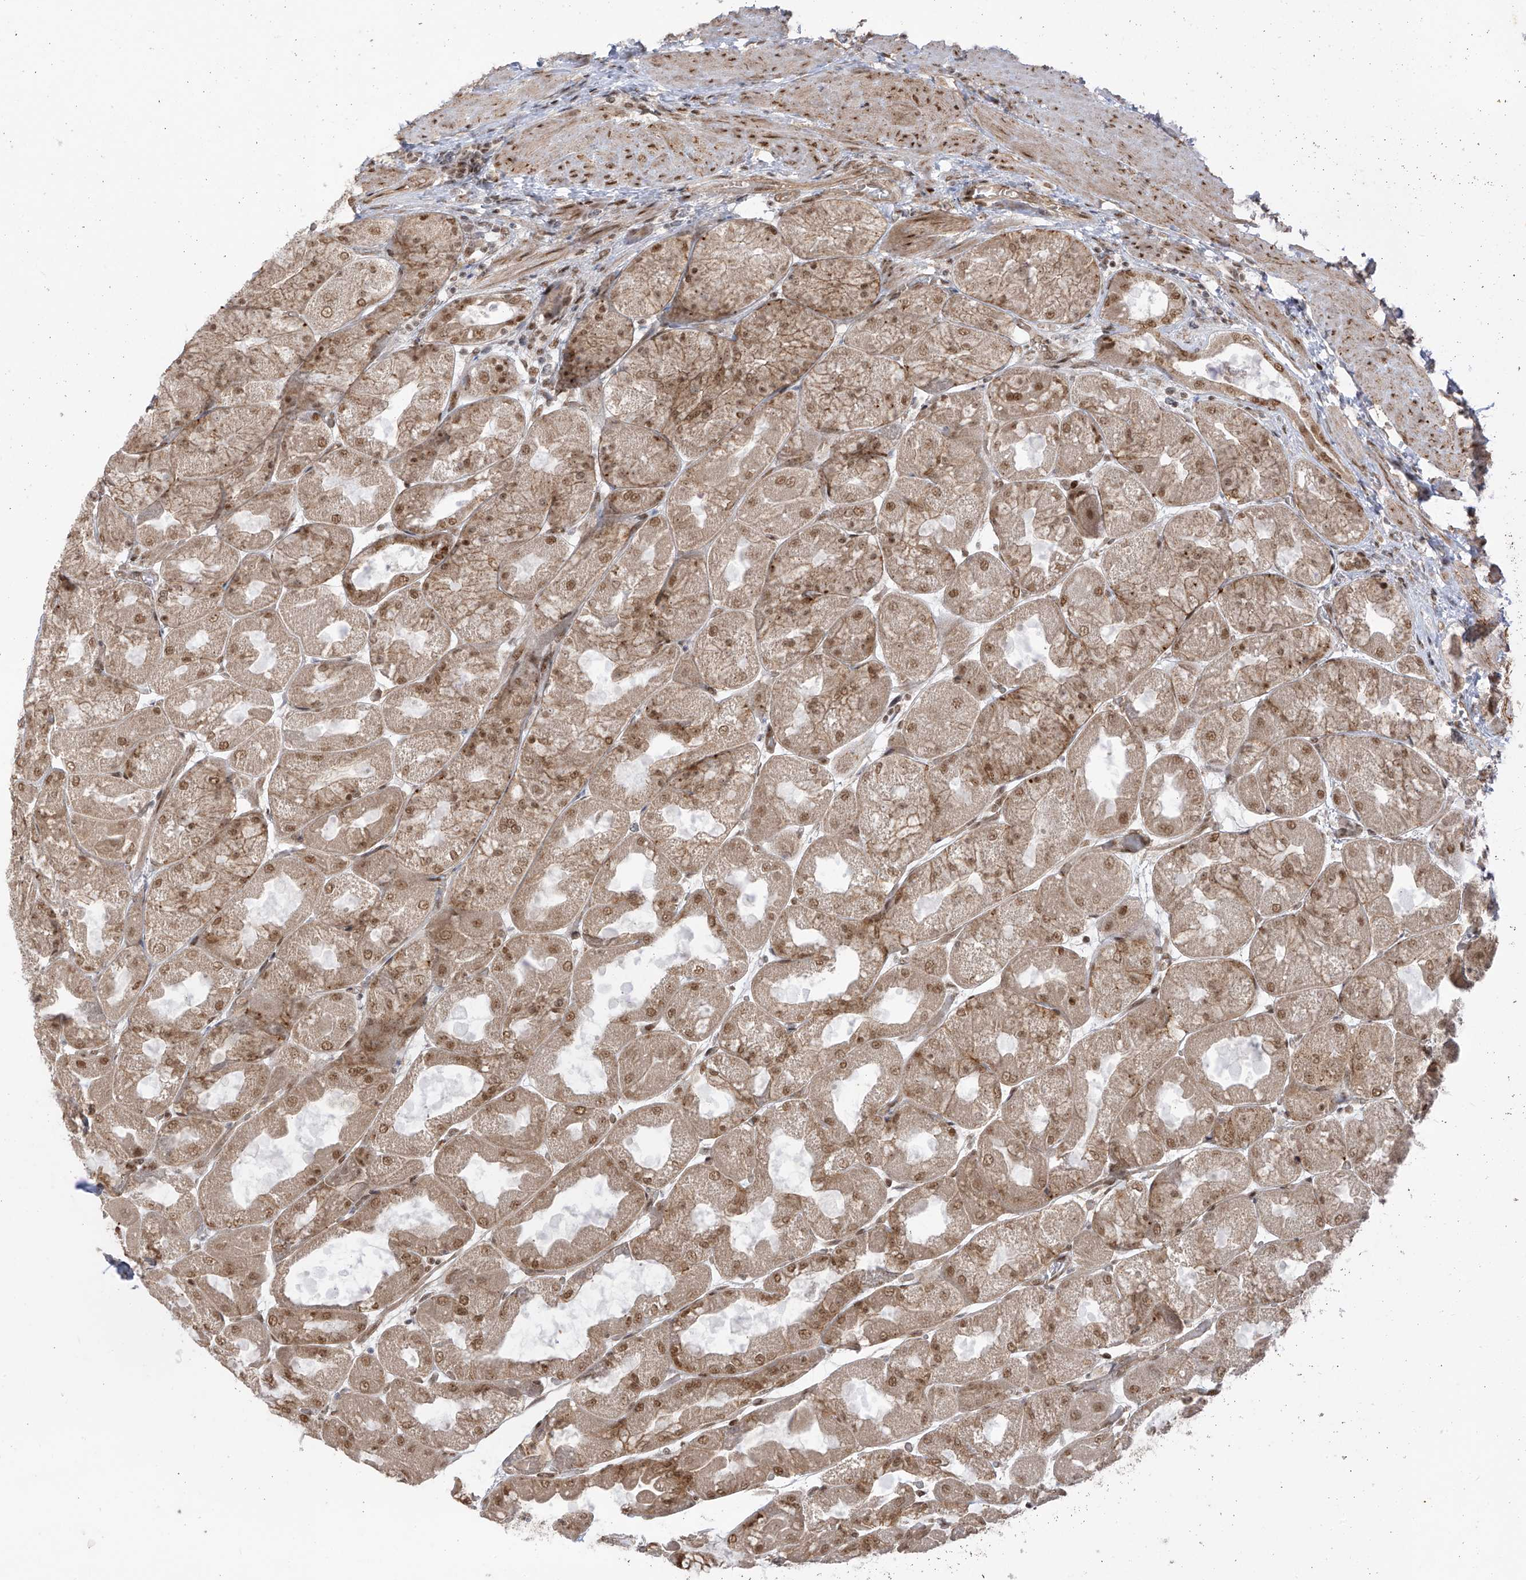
{"staining": {"intensity": "strong", "quantity": ">75%", "location": "cytoplasmic/membranous,nuclear"}, "tissue": "stomach", "cell_type": "Glandular cells", "image_type": "normal", "snomed": [{"axis": "morphology", "description": "Normal tissue, NOS"}, {"axis": "topography", "description": "Stomach"}], "caption": "Glandular cells exhibit strong cytoplasmic/membranous,nuclear positivity in about >75% of cells in benign stomach.", "gene": "ARHGEF3", "patient": {"sex": "female", "age": 61}}